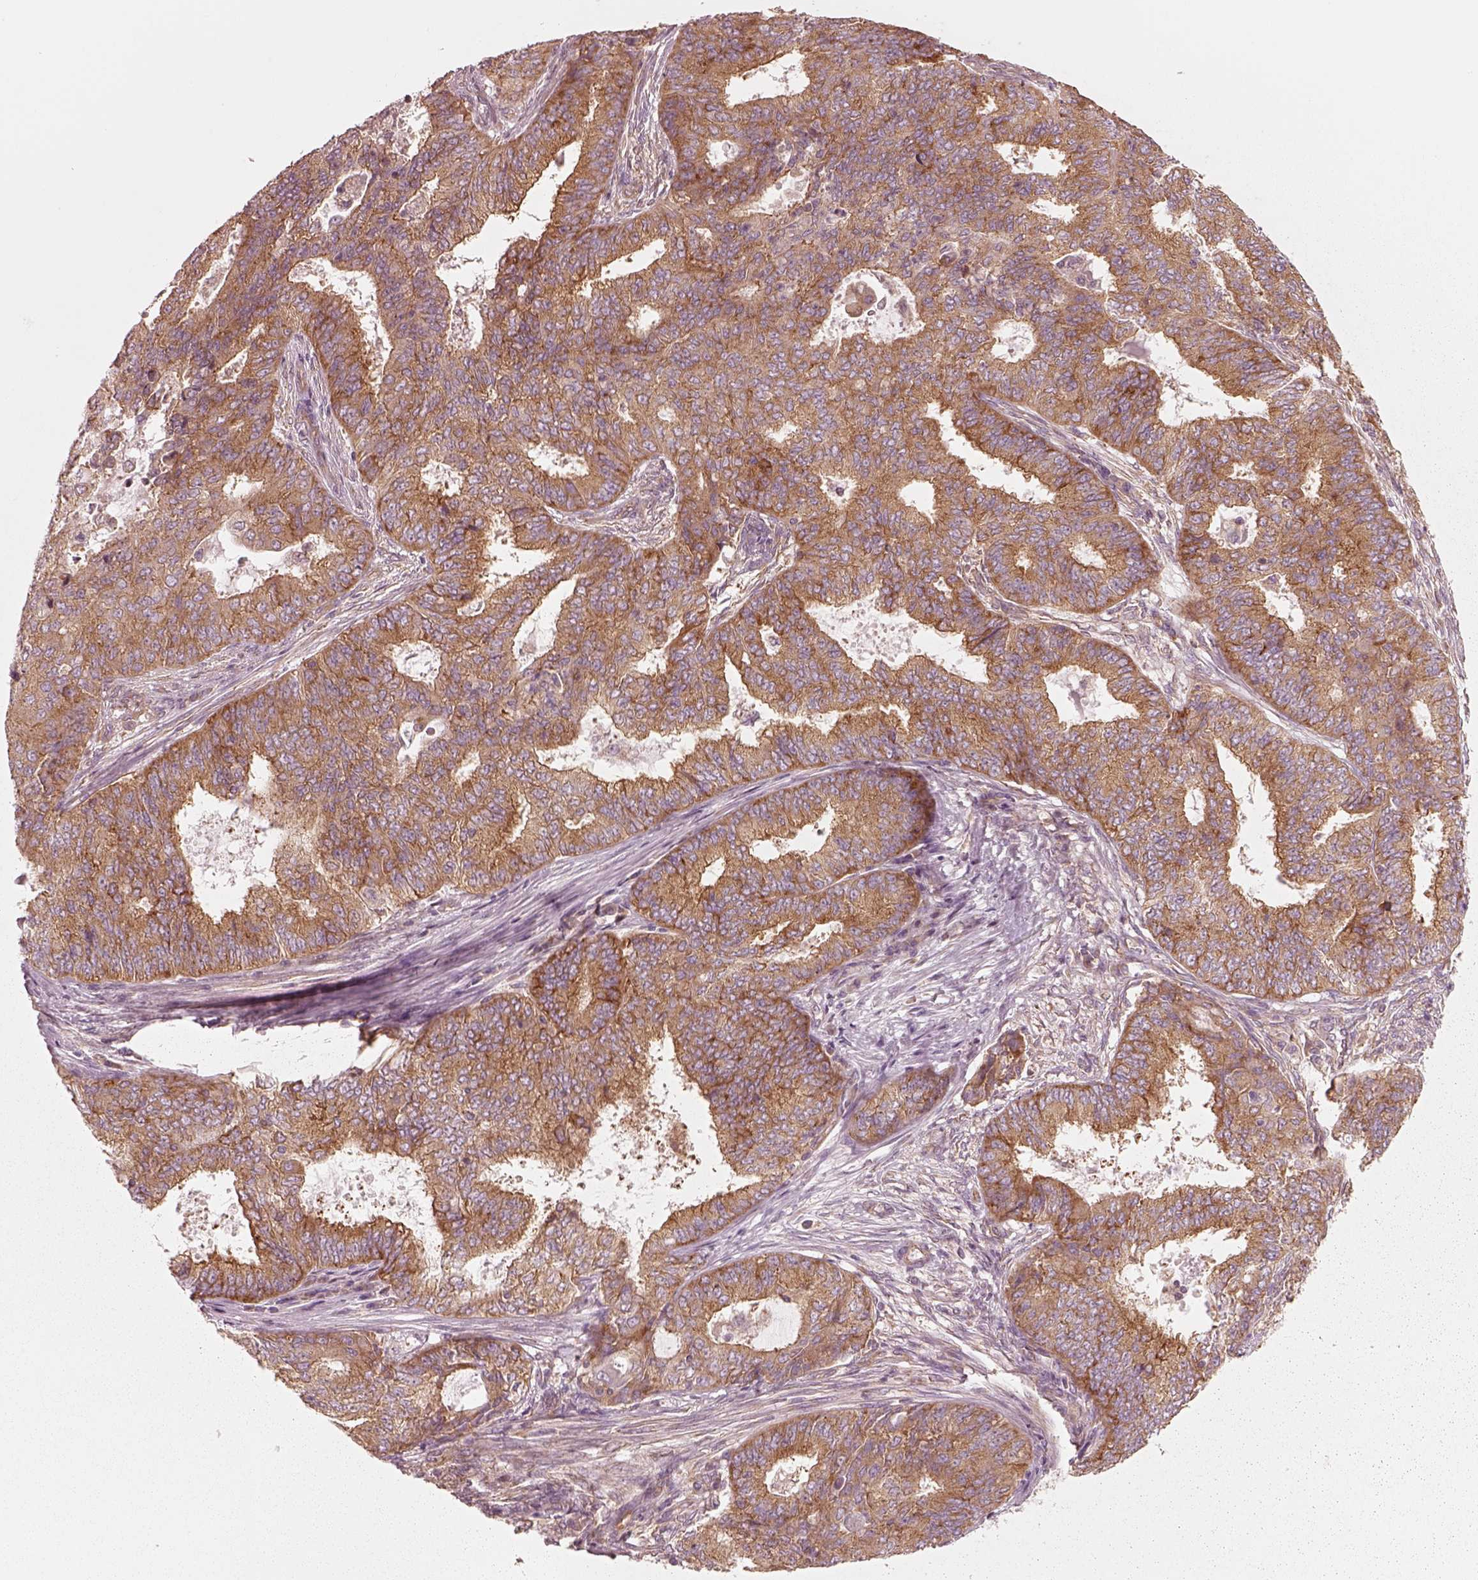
{"staining": {"intensity": "moderate", "quantity": ">75%", "location": "cytoplasmic/membranous"}, "tissue": "endometrial cancer", "cell_type": "Tumor cells", "image_type": "cancer", "snomed": [{"axis": "morphology", "description": "Adenocarcinoma, NOS"}, {"axis": "topography", "description": "Endometrium"}], "caption": "This photomicrograph displays IHC staining of adenocarcinoma (endometrial), with medium moderate cytoplasmic/membranous positivity in about >75% of tumor cells.", "gene": "CNOT2", "patient": {"sex": "female", "age": 62}}